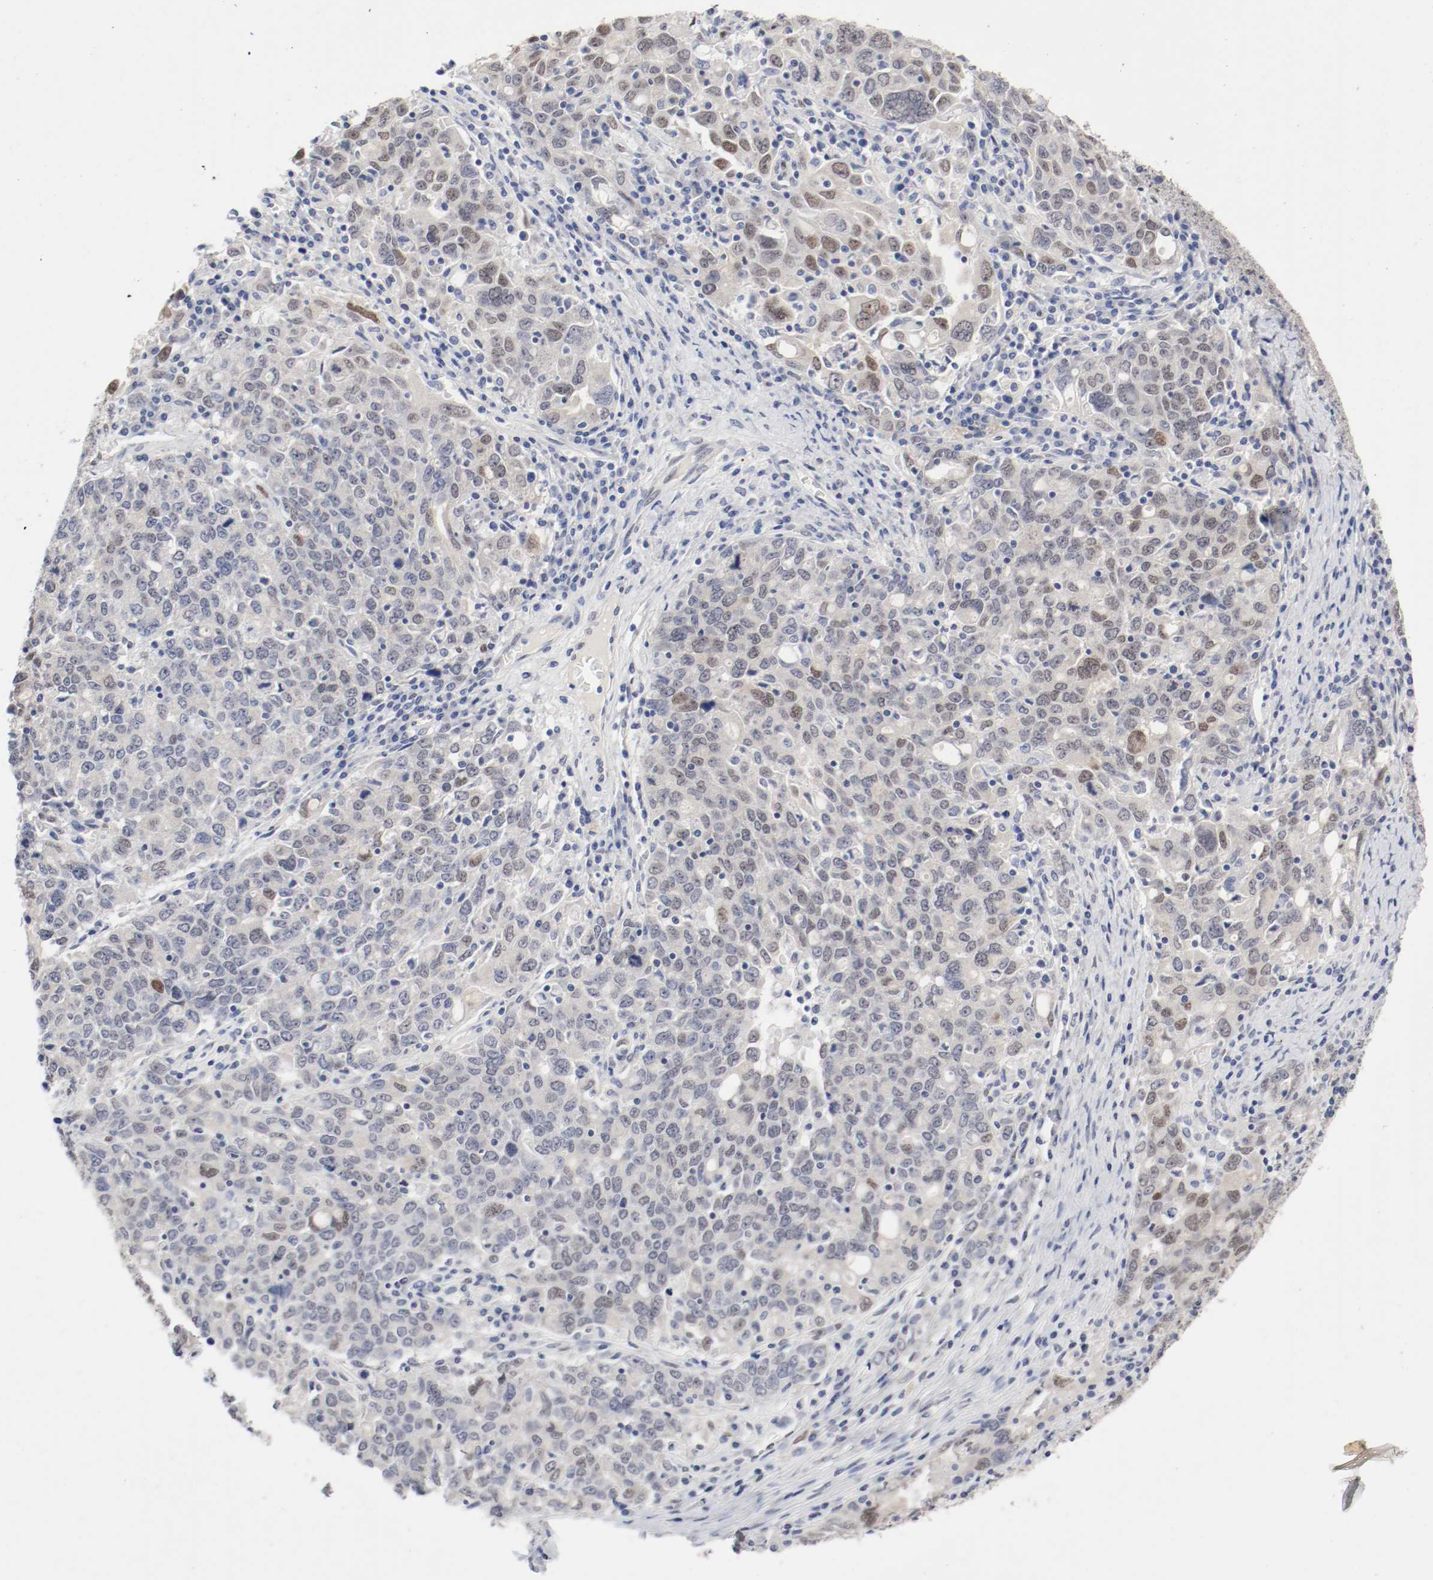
{"staining": {"intensity": "moderate", "quantity": "<25%", "location": "nuclear"}, "tissue": "ovarian cancer", "cell_type": "Tumor cells", "image_type": "cancer", "snomed": [{"axis": "morphology", "description": "Carcinoma, endometroid"}, {"axis": "topography", "description": "Ovary"}], "caption": "This histopathology image demonstrates IHC staining of endometroid carcinoma (ovarian), with low moderate nuclear positivity in about <25% of tumor cells.", "gene": "FOSL2", "patient": {"sex": "female", "age": 62}}